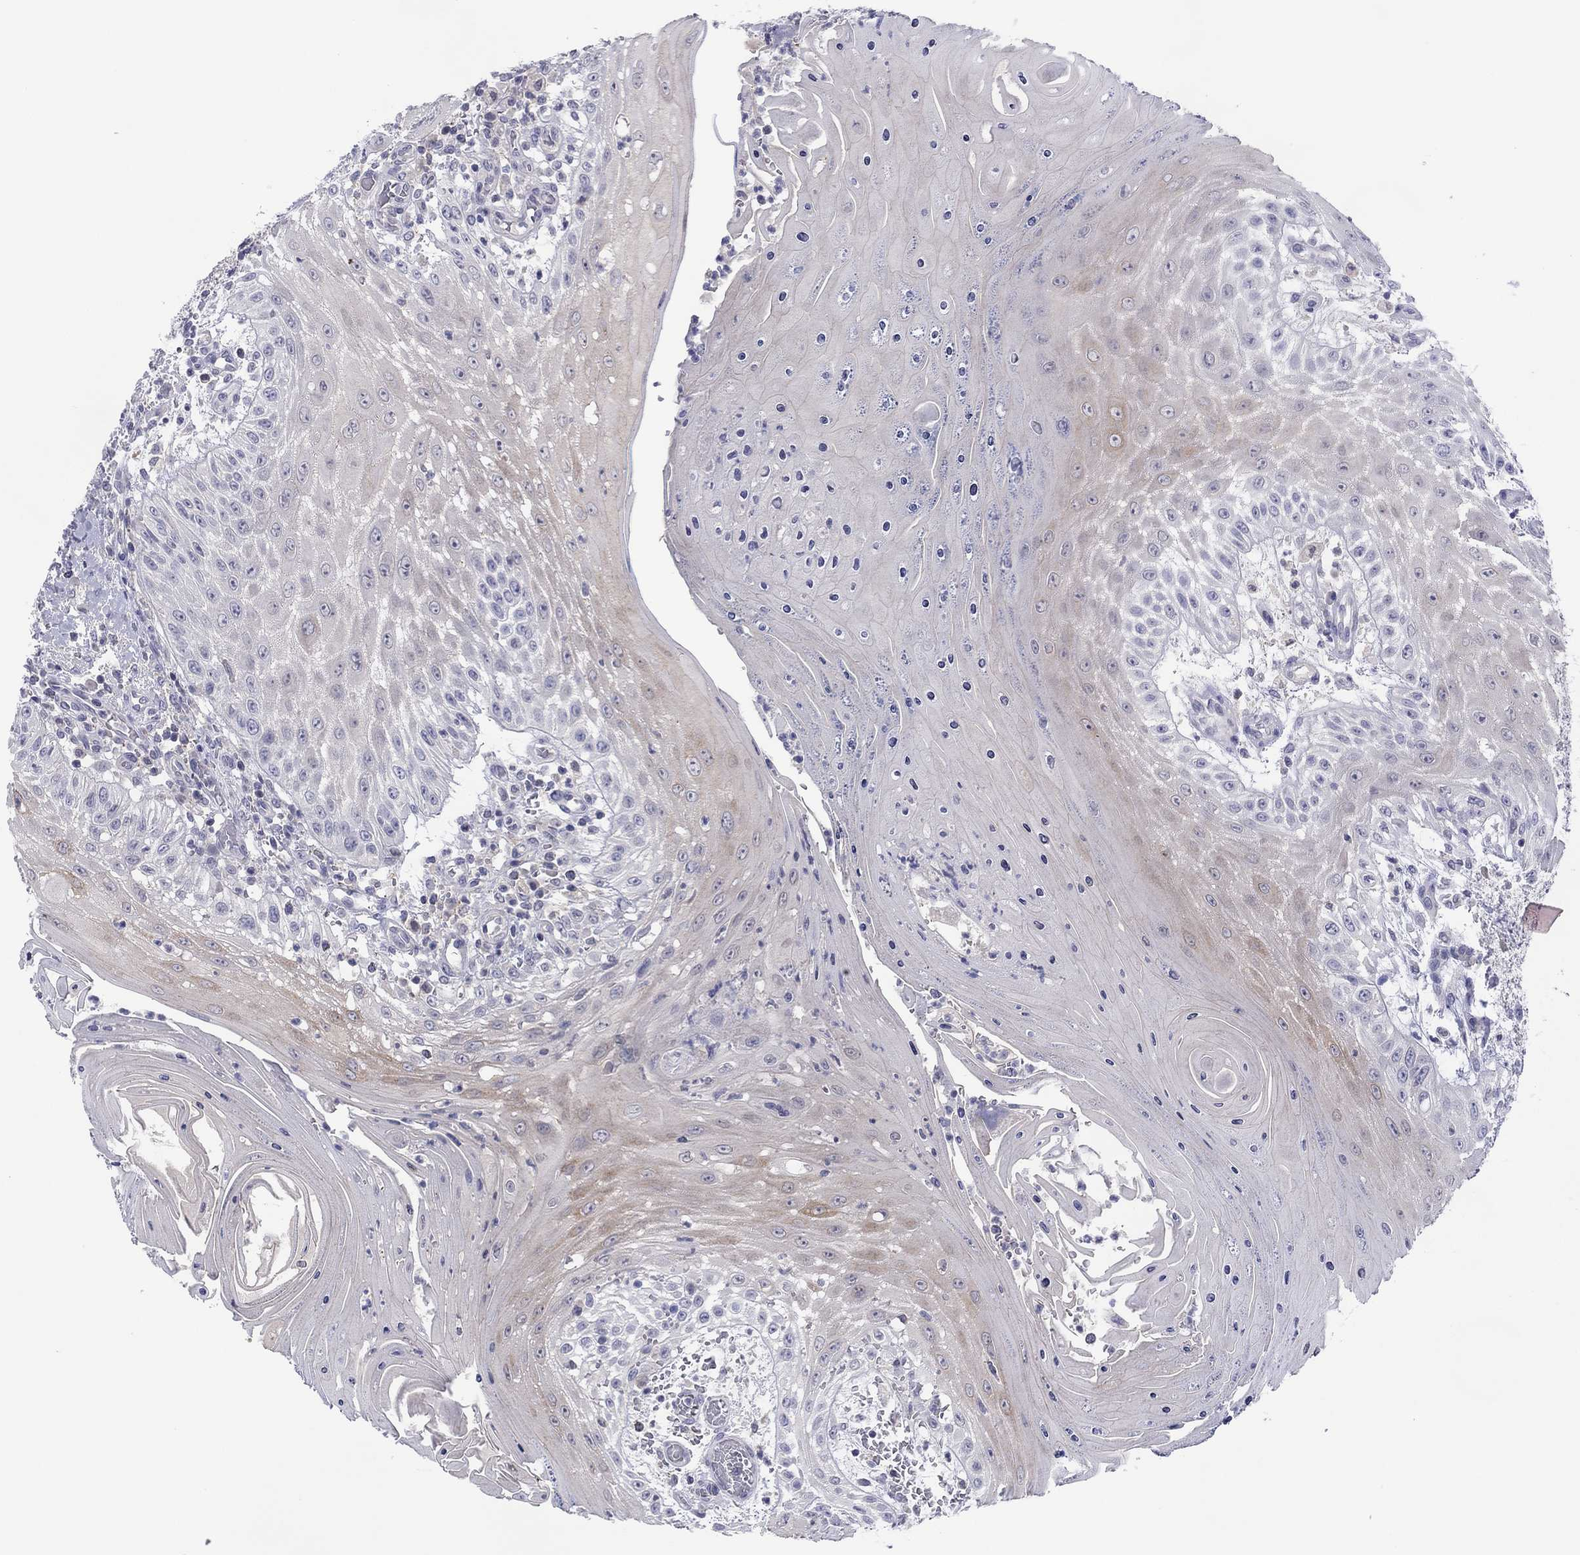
{"staining": {"intensity": "weak", "quantity": "25%-75%", "location": "cytoplasmic/membranous"}, "tissue": "head and neck cancer", "cell_type": "Tumor cells", "image_type": "cancer", "snomed": [{"axis": "morphology", "description": "Squamous cell carcinoma, NOS"}, {"axis": "topography", "description": "Oral tissue"}, {"axis": "topography", "description": "Head-Neck"}], "caption": "Head and neck squamous cell carcinoma stained for a protein (brown) exhibits weak cytoplasmic/membranous positive expression in approximately 25%-75% of tumor cells.", "gene": "CYP2B6", "patient": {"sex": "male", "age": 58}}